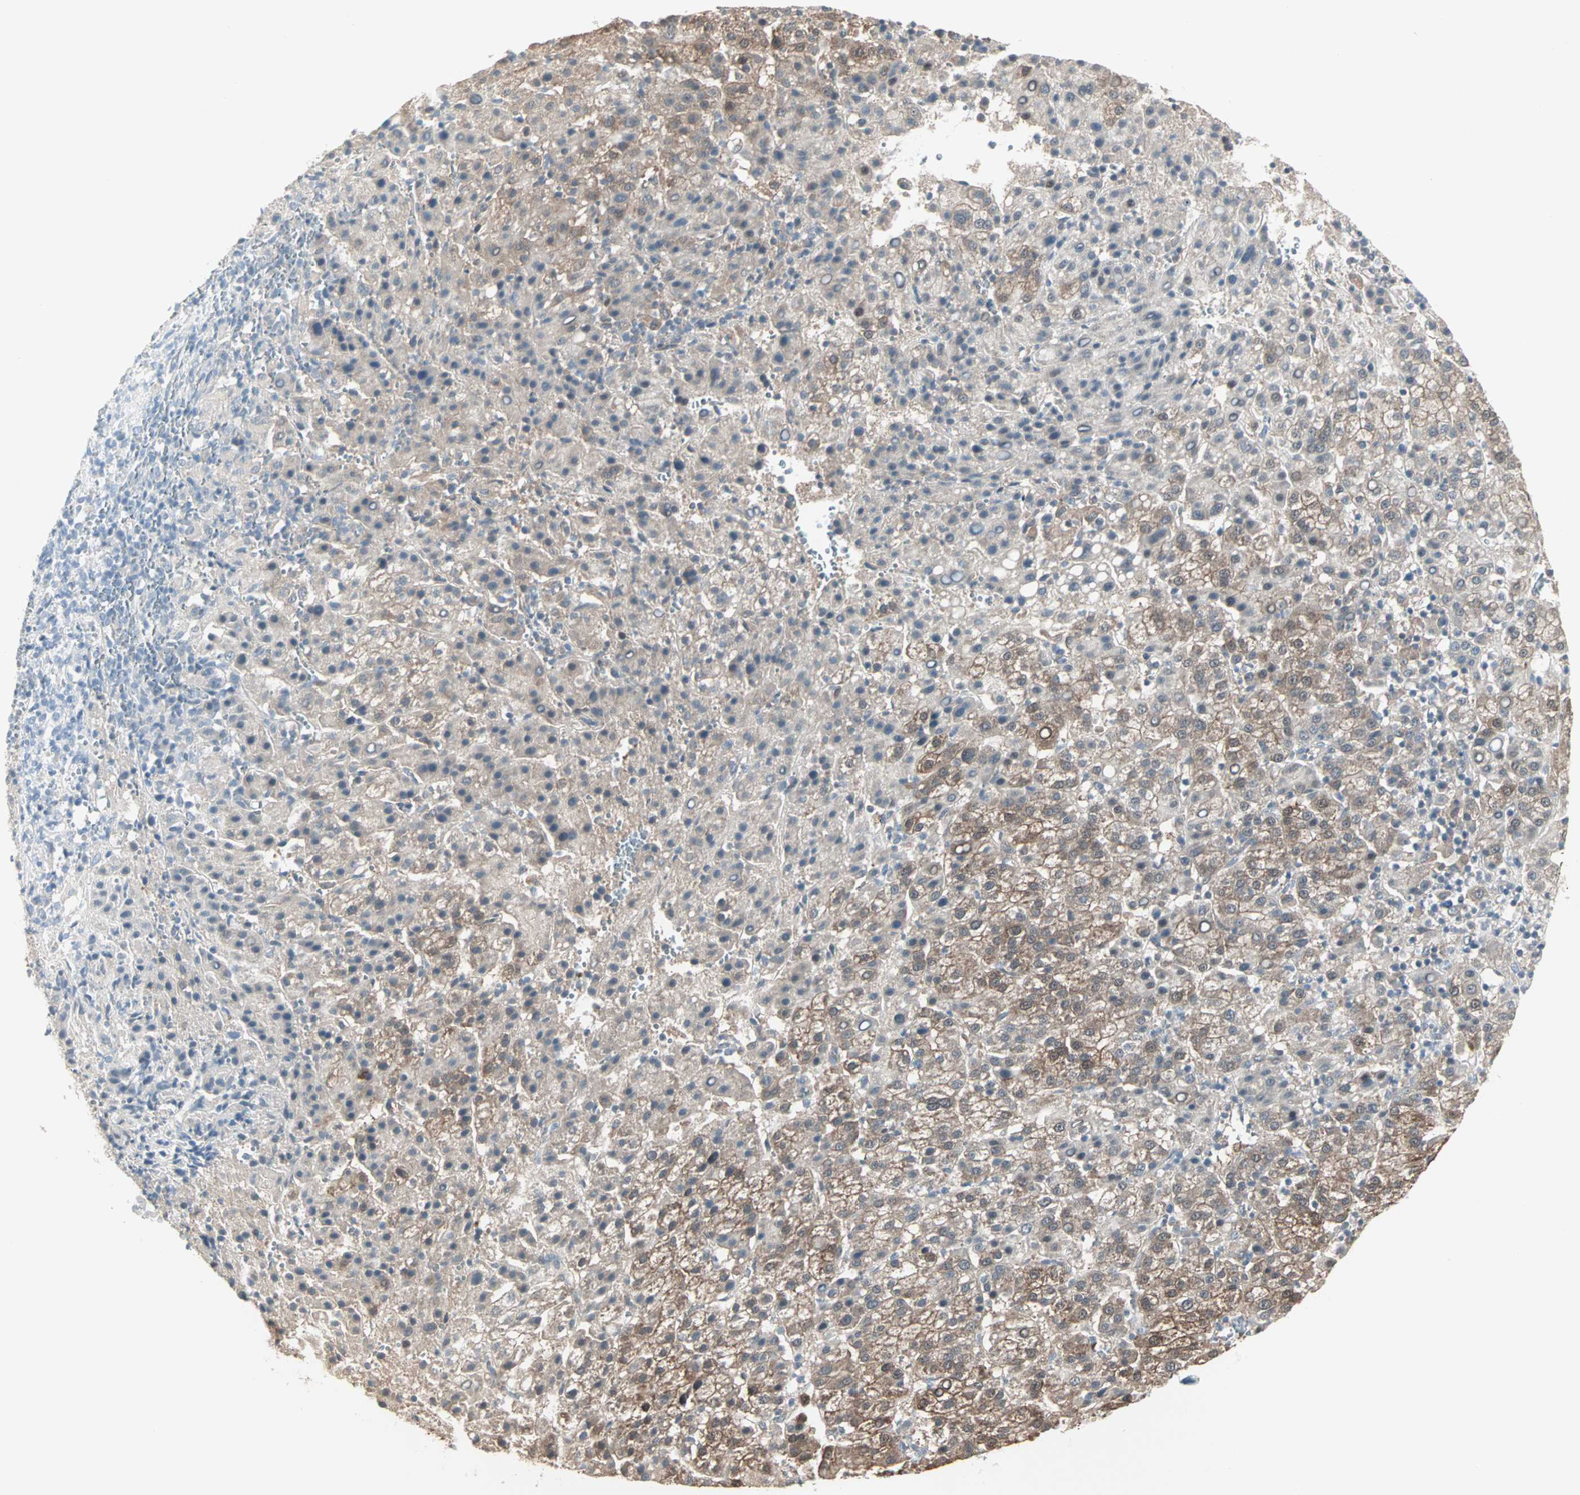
{"staining": {"intensity": "moderate", "quantity": "25%-75%", "location": "cytoplasmic/membranous"}, "tissue": "liver cancer", "cell_type": "Tumor cells", "image_type": "cancer", "snomed": [{"axis": "morphology", "description": "Carcinoma, Hepatocellular, NOS"}, {"axis": "topography", "description": "Liver"}], "caption": "Immunohistochemistry (IHC) of human liver hepatocellular carcinoma reveals medium levels of moderate cytoplasmic/membranous positivity in approximately 25%-75% of tumor cells. (Brightfield microscopy of DAB IHC at high magnification).", "gene": "PTPA", "patient": {"sex": "female", "age": 58}}